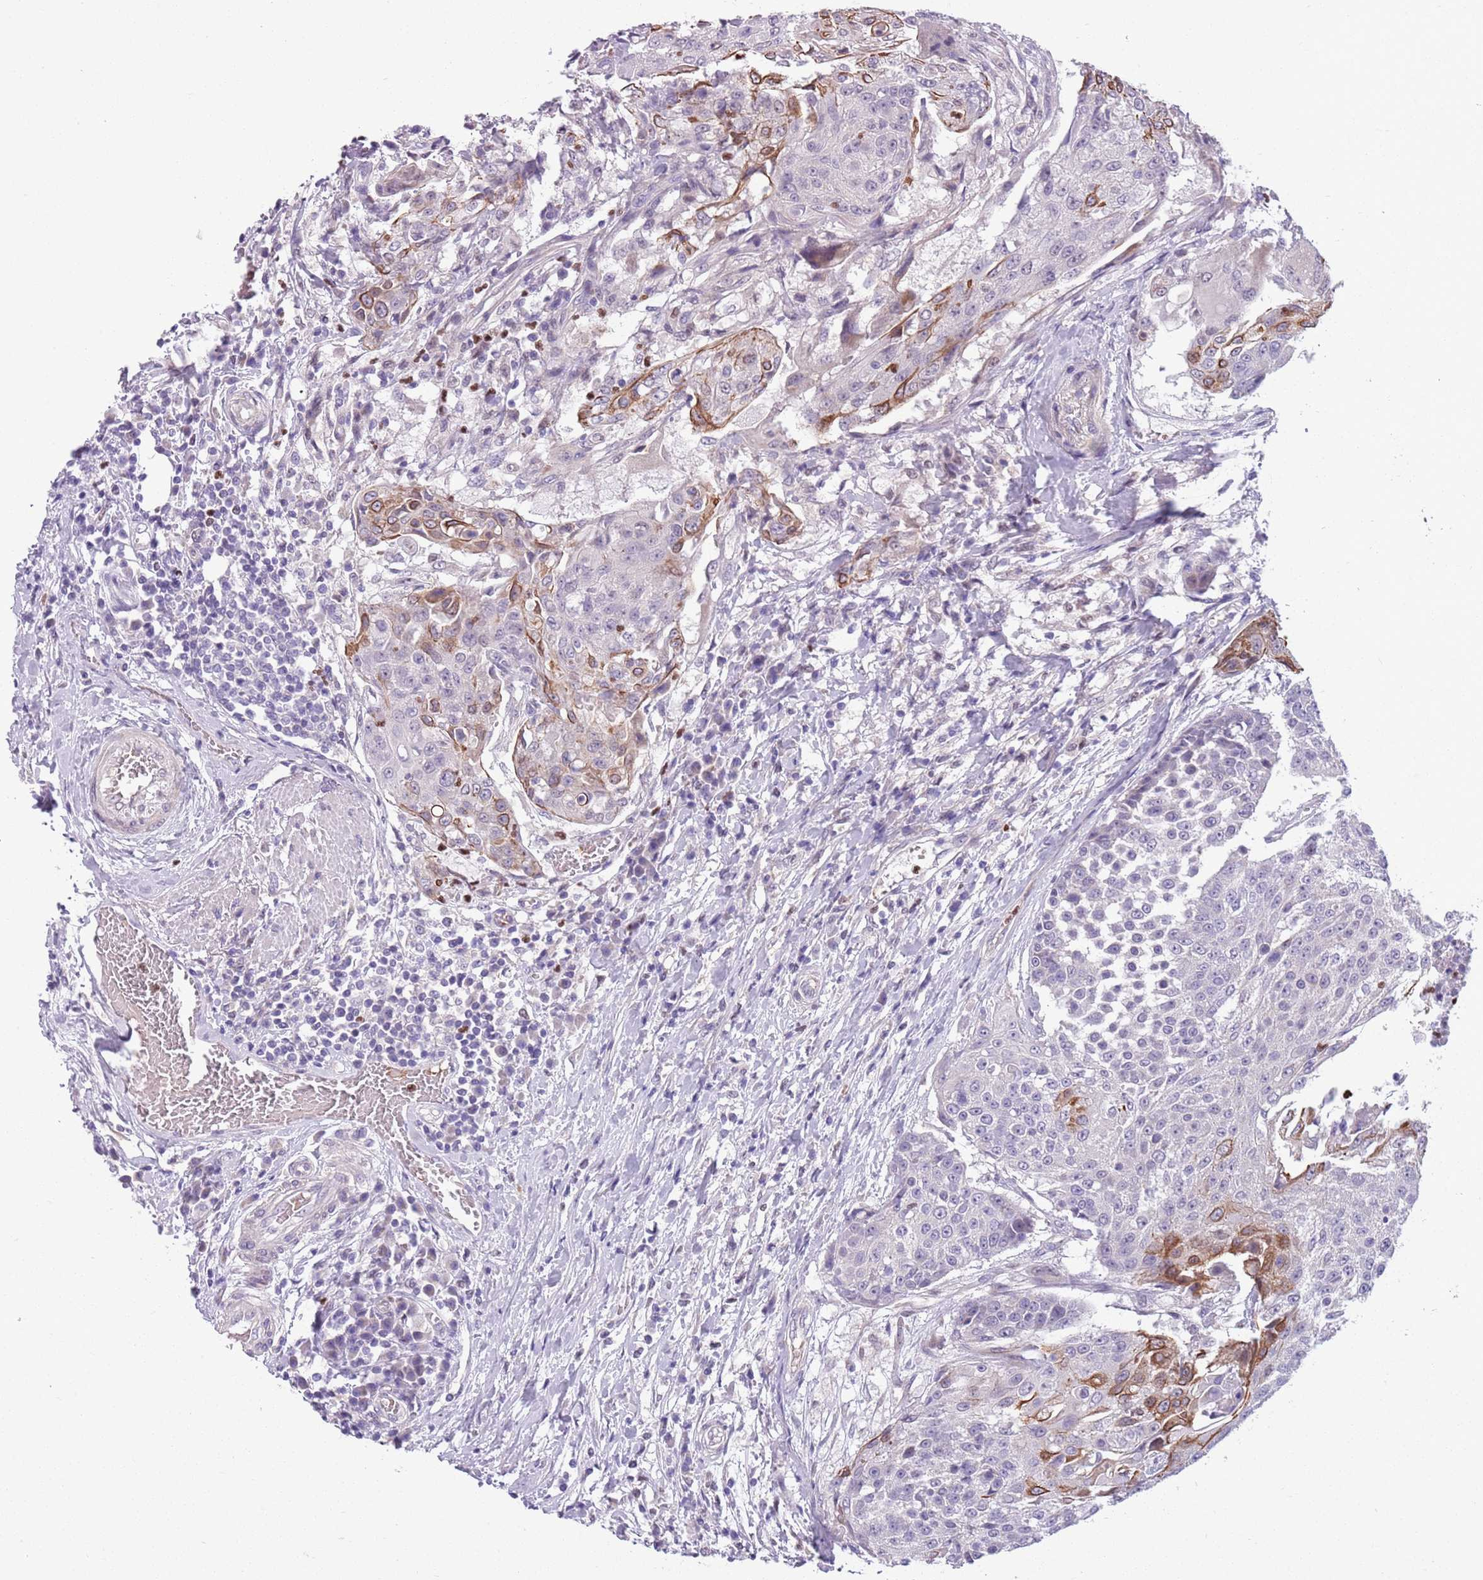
{"staining": {"intensity": "moderate", "quantity": "<25%", "location": "cytoplasmic/membranous"}, "tissue": "urothelial cancer", "cell_type": "Tumor cells", "image_type": "cancer", "snomed": [{"axis": "morphology", "description": "Urothelial carcinoma, High grade"}, {"axis": "topography", "description": "Urinary bladder"}], "caption": "A brown stain labels moderate cytoplasmic/membranous expression of a protein in human urothelial cancer tumor cells. (DAB (3,3'-diaminobenzidine) IHC, brown staining for protein, blue staining for nuclei).", "gene": "ADCY7", "patient": {"sex": "female", "age": 63}}